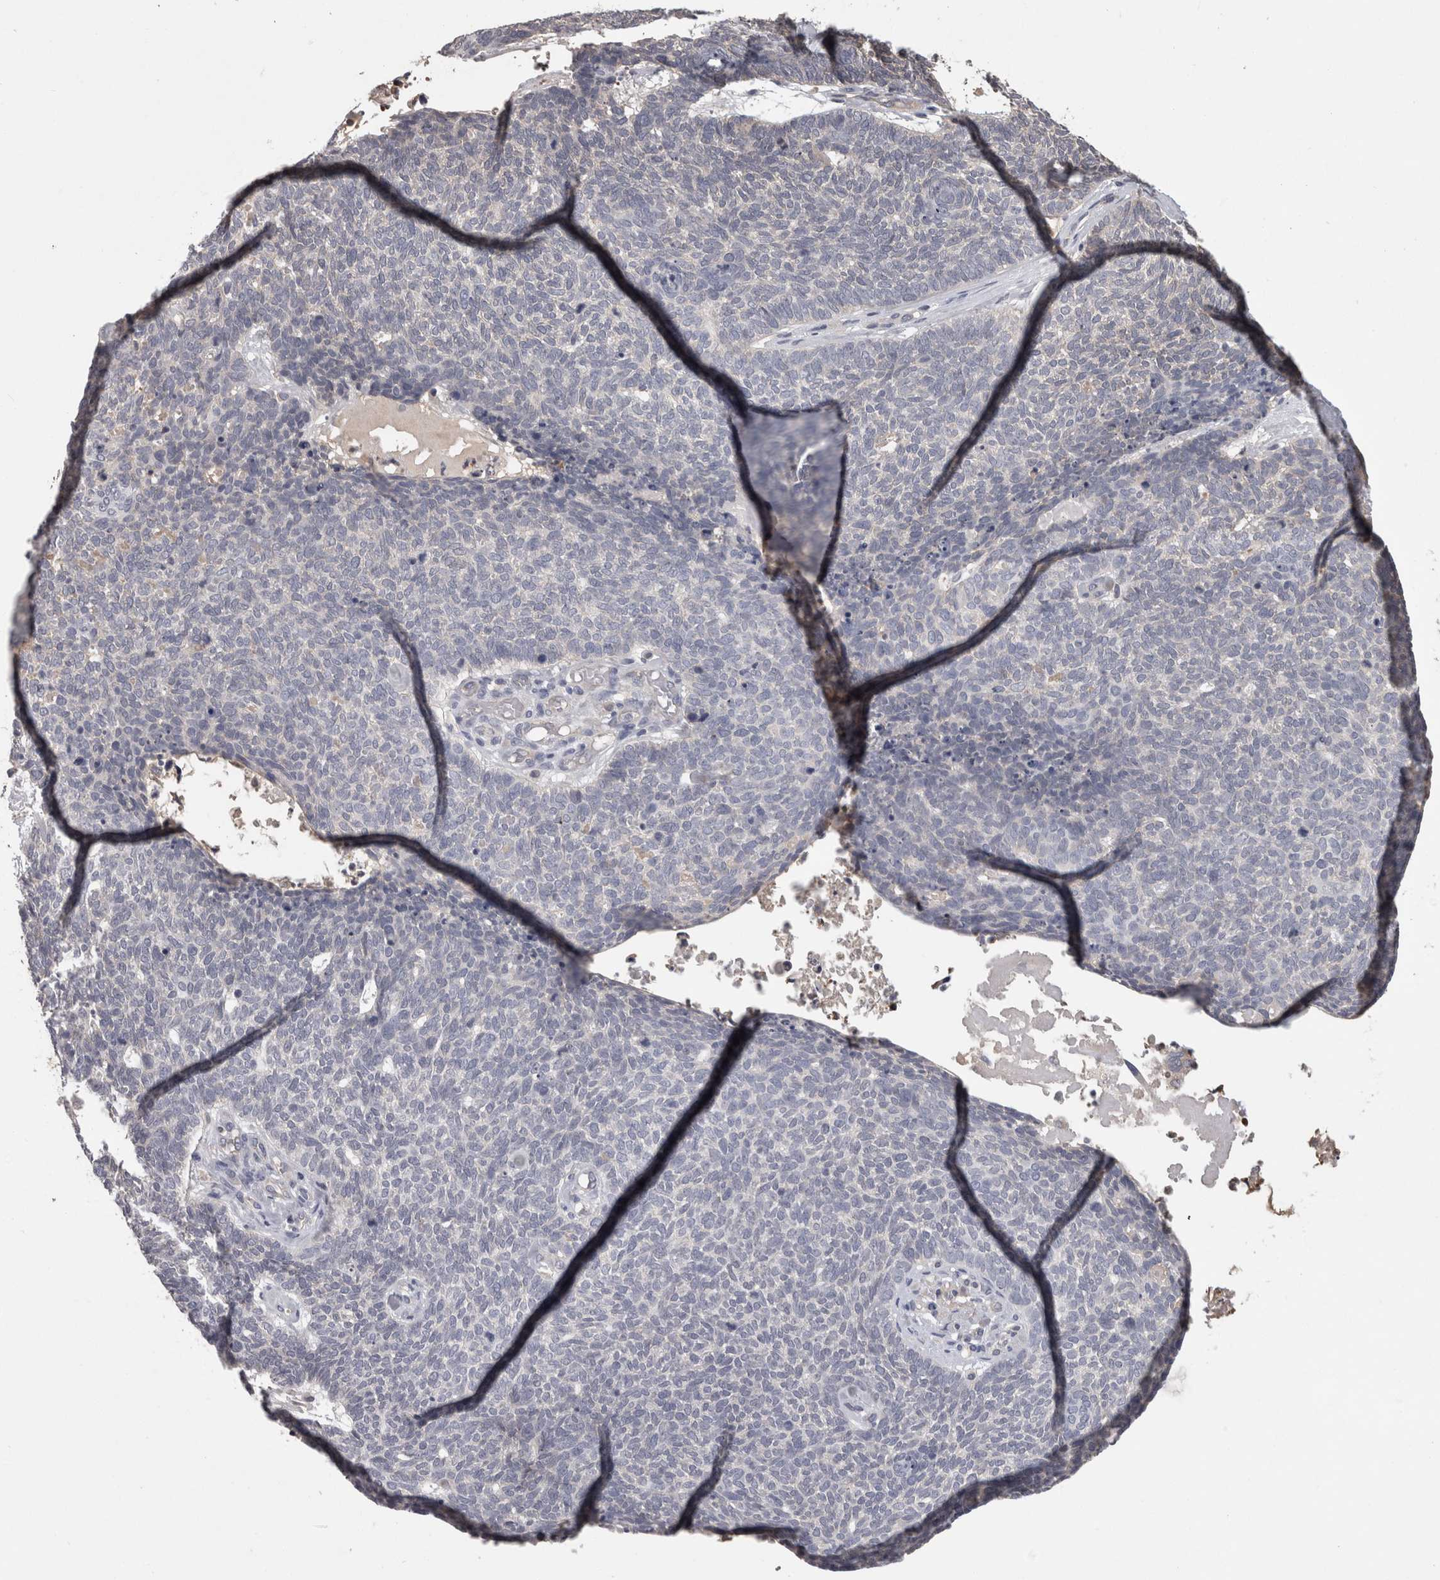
{"staining": {"intensity": "negative", "quantity": "none", "location": "none"}, "tissue": "skin cancer", "cell_type": "Tumor cells", "image_type": "cancer", "snomed": [{"axis": "morphology", "description": "Basal cell carcinoma"}, {"axis": "topography", "description": "Skin"}], "caption": "Tumor cells show no significant protein staining in basal cell carcinoma (skin).", "gene": "PON3", "patient": {"sex": "female", "age": 84}}